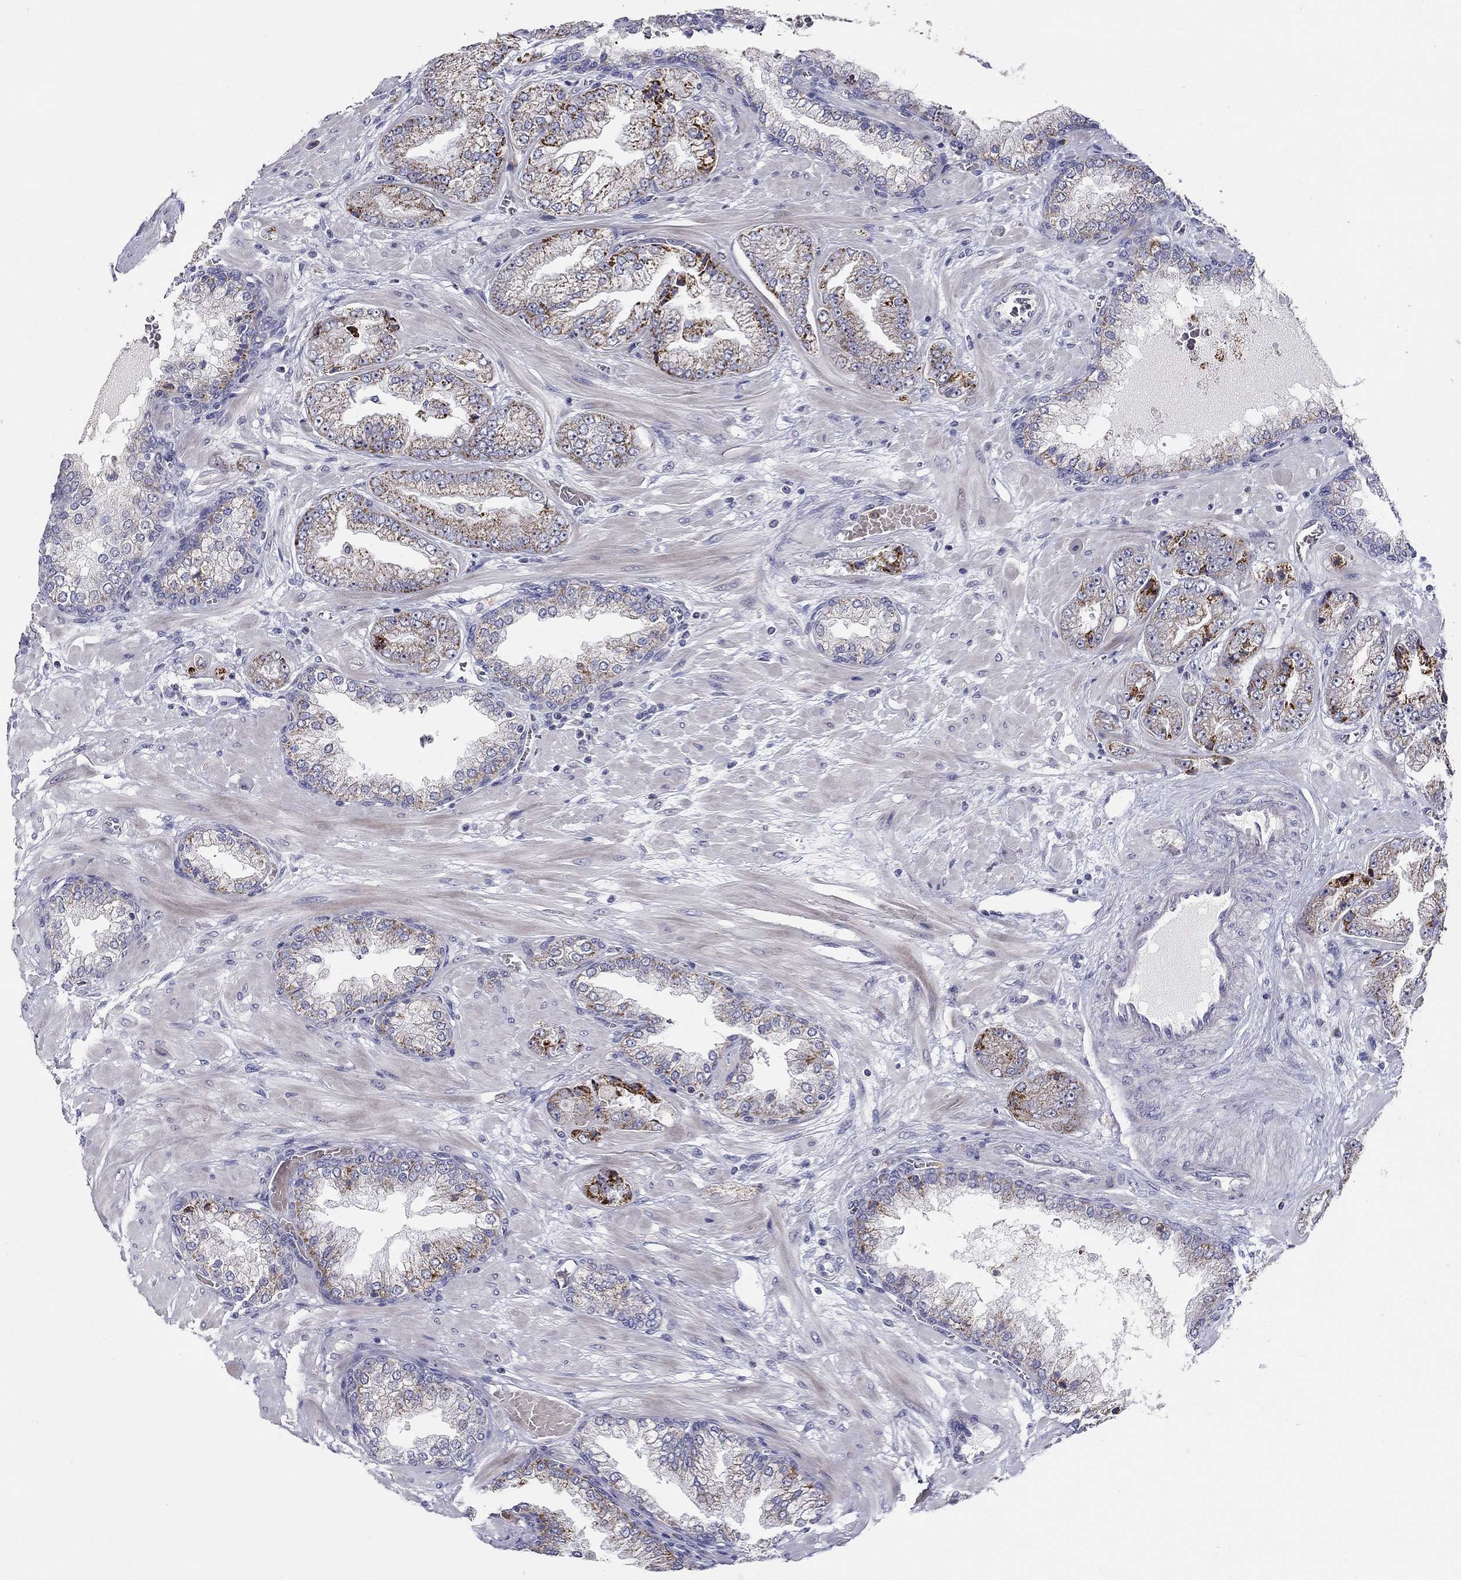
{"staining": {"intensity": "strong", "quantity": "25%-75%", "location": "cytoplasmic/membranous"}, "tissue": "prostate cancer", "cell_type": "Tumor cells", "image_type": "cancer", "snomed": [{"axis": "morphology", "description": "Adenocarcinoma, Low grade"}, {"axis": "topography", "description": "Prostate"}], "caption": "High-magnification brightfield microscopy of prostate adenocarcinoma (low-grade) stained with DAB (3,3'-diaminobenzidine) (brown) and counterstained with hematoxylin (blue). tumor cells exhibit strong cytoplasmic/membranous expression is appreciated in about25%-75% of cells. (DAB = brown stain, brightfield microscopy at high magnification).", "gene": "HMX2", "patient": {"sex": "male", "age": 57}}